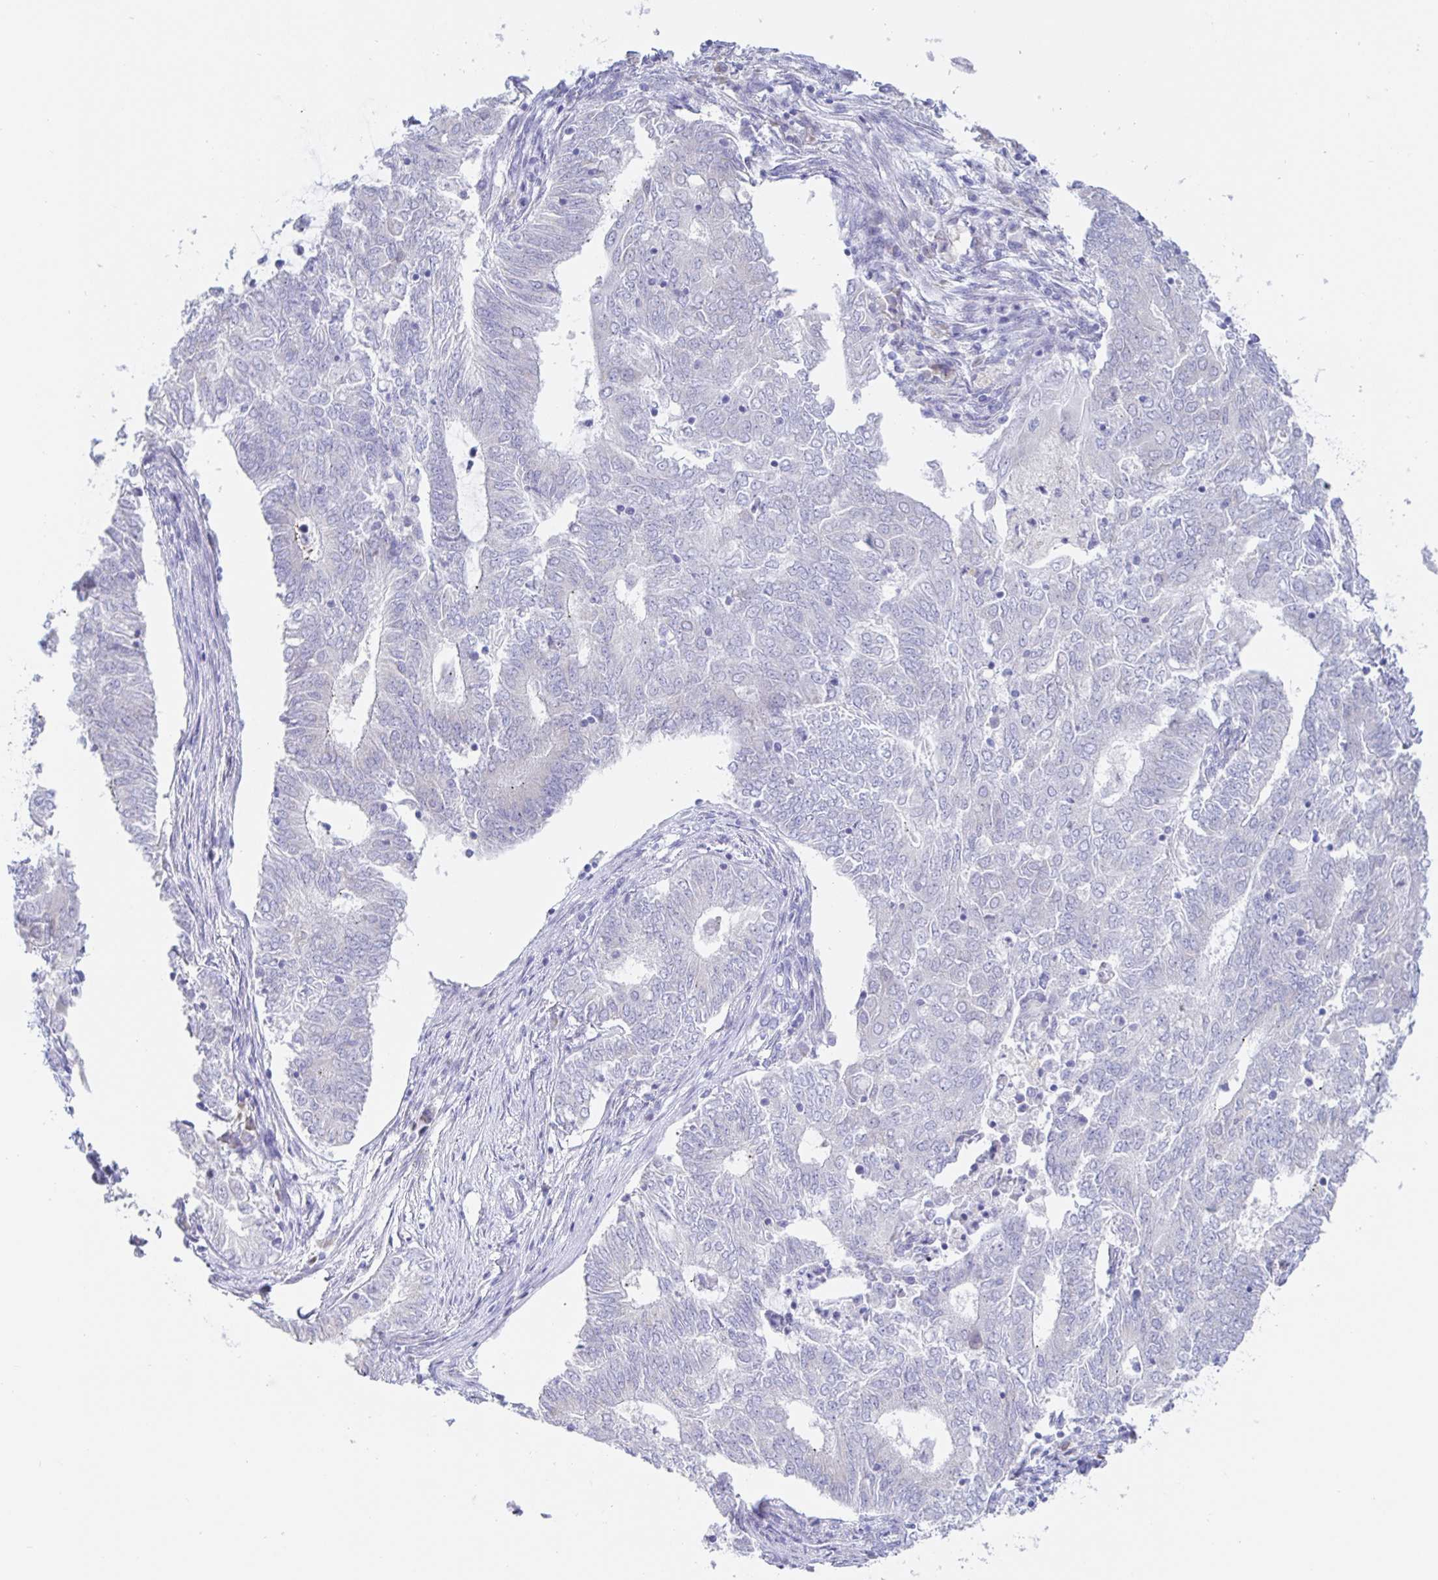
{"staining": {"intensity": "negative", "quantity": "none", "location": "none"}, "tissue": "endometrial cancer", "cell_type": "Tumor cells", "image_type": "cancer", "snomed": [{"axis": "morphology", "description": "Adenocarcinoma, NOS"}, {"axis": "topography", "description": "Endometrium"}], "caption": "Protein analysis of endometrial adenocarcinoma shows no significant expression in tumor cells.", "gene": "SIAH3", "patient": {"sex": "female", "age": 62}}